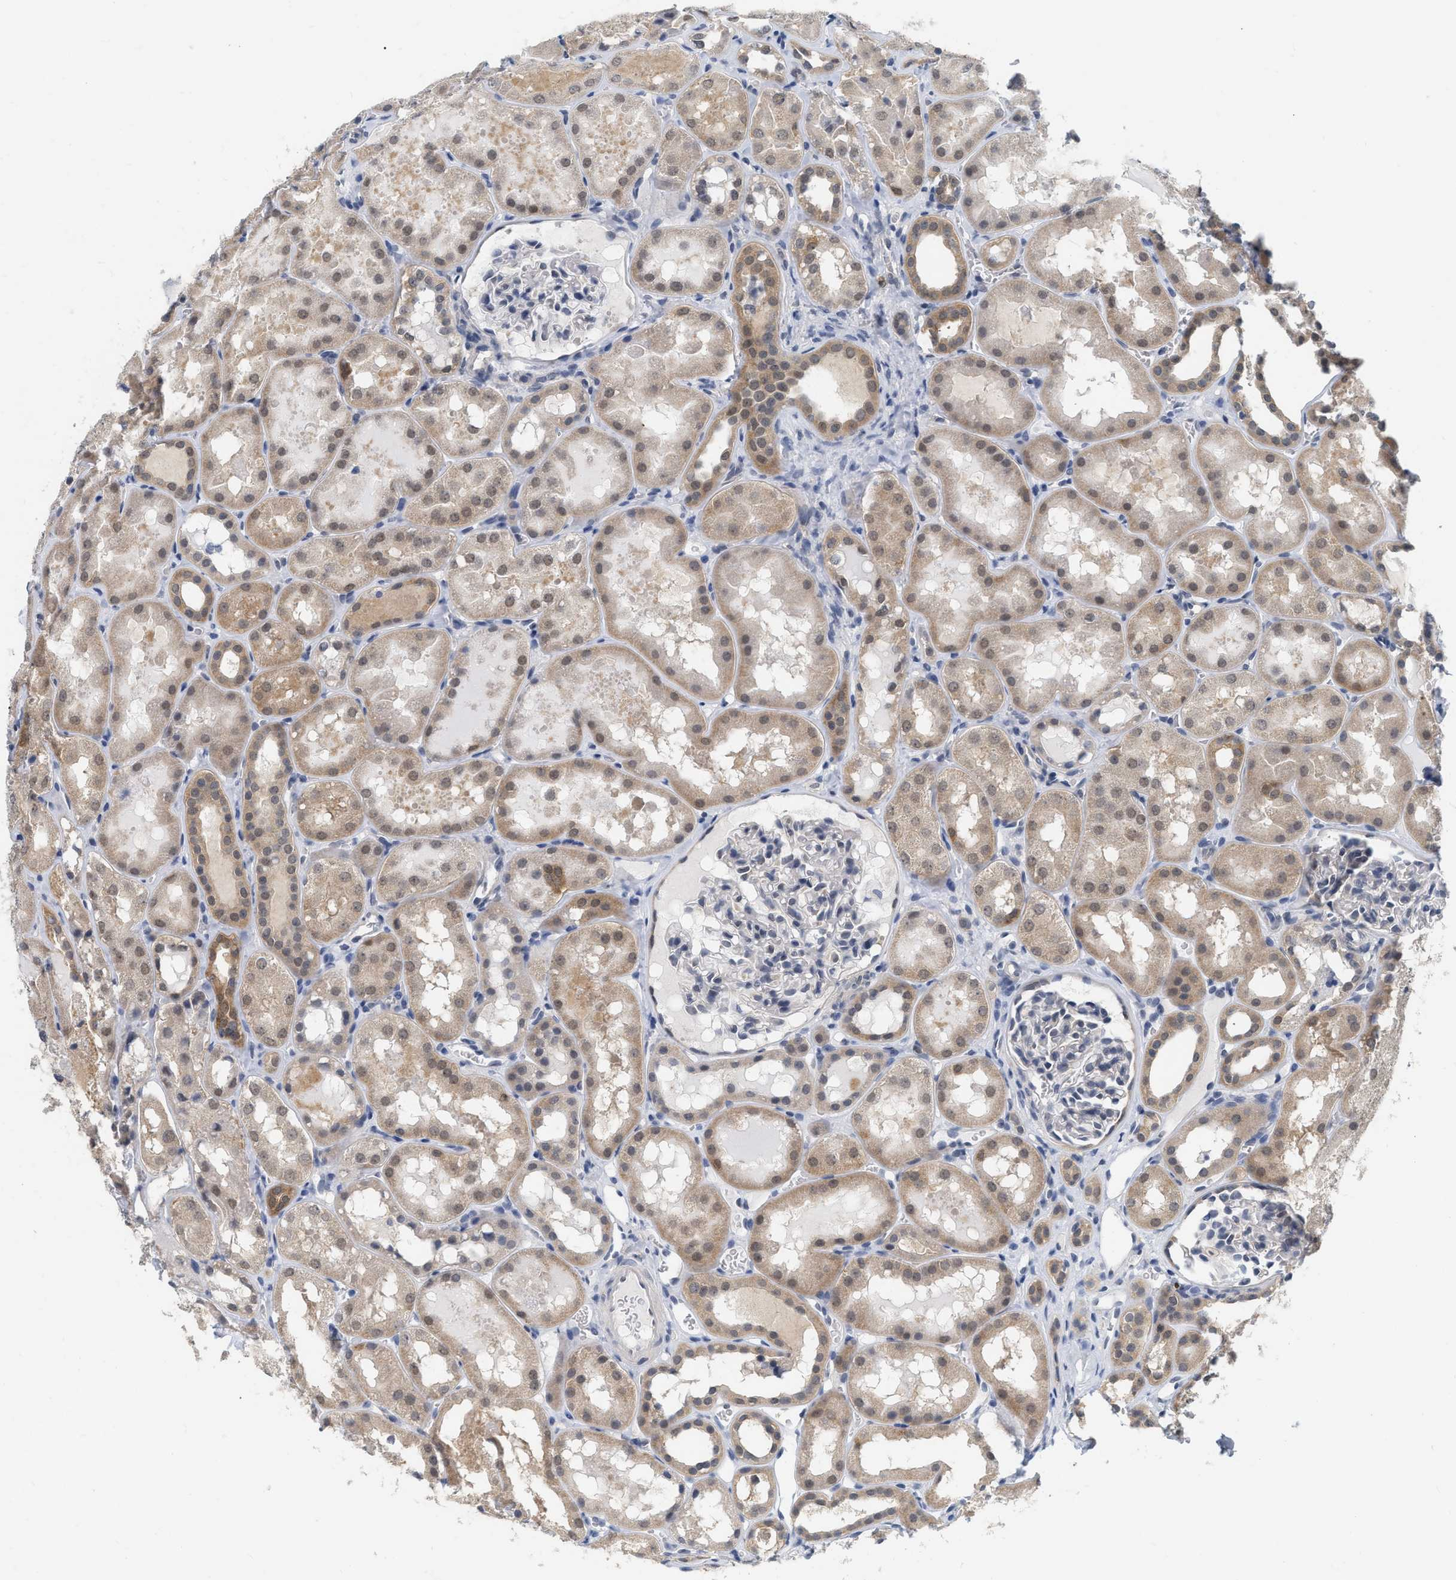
{"staining": {"intensity": "negative", "quantity": "none", "location": "none"}, "tissue": "kidney", "cell_type": "Cells in glomeruli", "image_type": "normal", "snomed": [{"axis": "morphology", "description": "Normal tissue, NOS"}, {"axis": "topography", "description": "Kidney"}, {"axis": "topography", "description": "Urinary bladder"}], "caption": "IHC of normal kidney displays no expression in cells in glomeruli. (DAB immunohistochemistry (IHC) visualized using brightfield microscopy, high magnification).", "gene": "RUVBL1", "patient": {"sex": "male", "age": 16}}